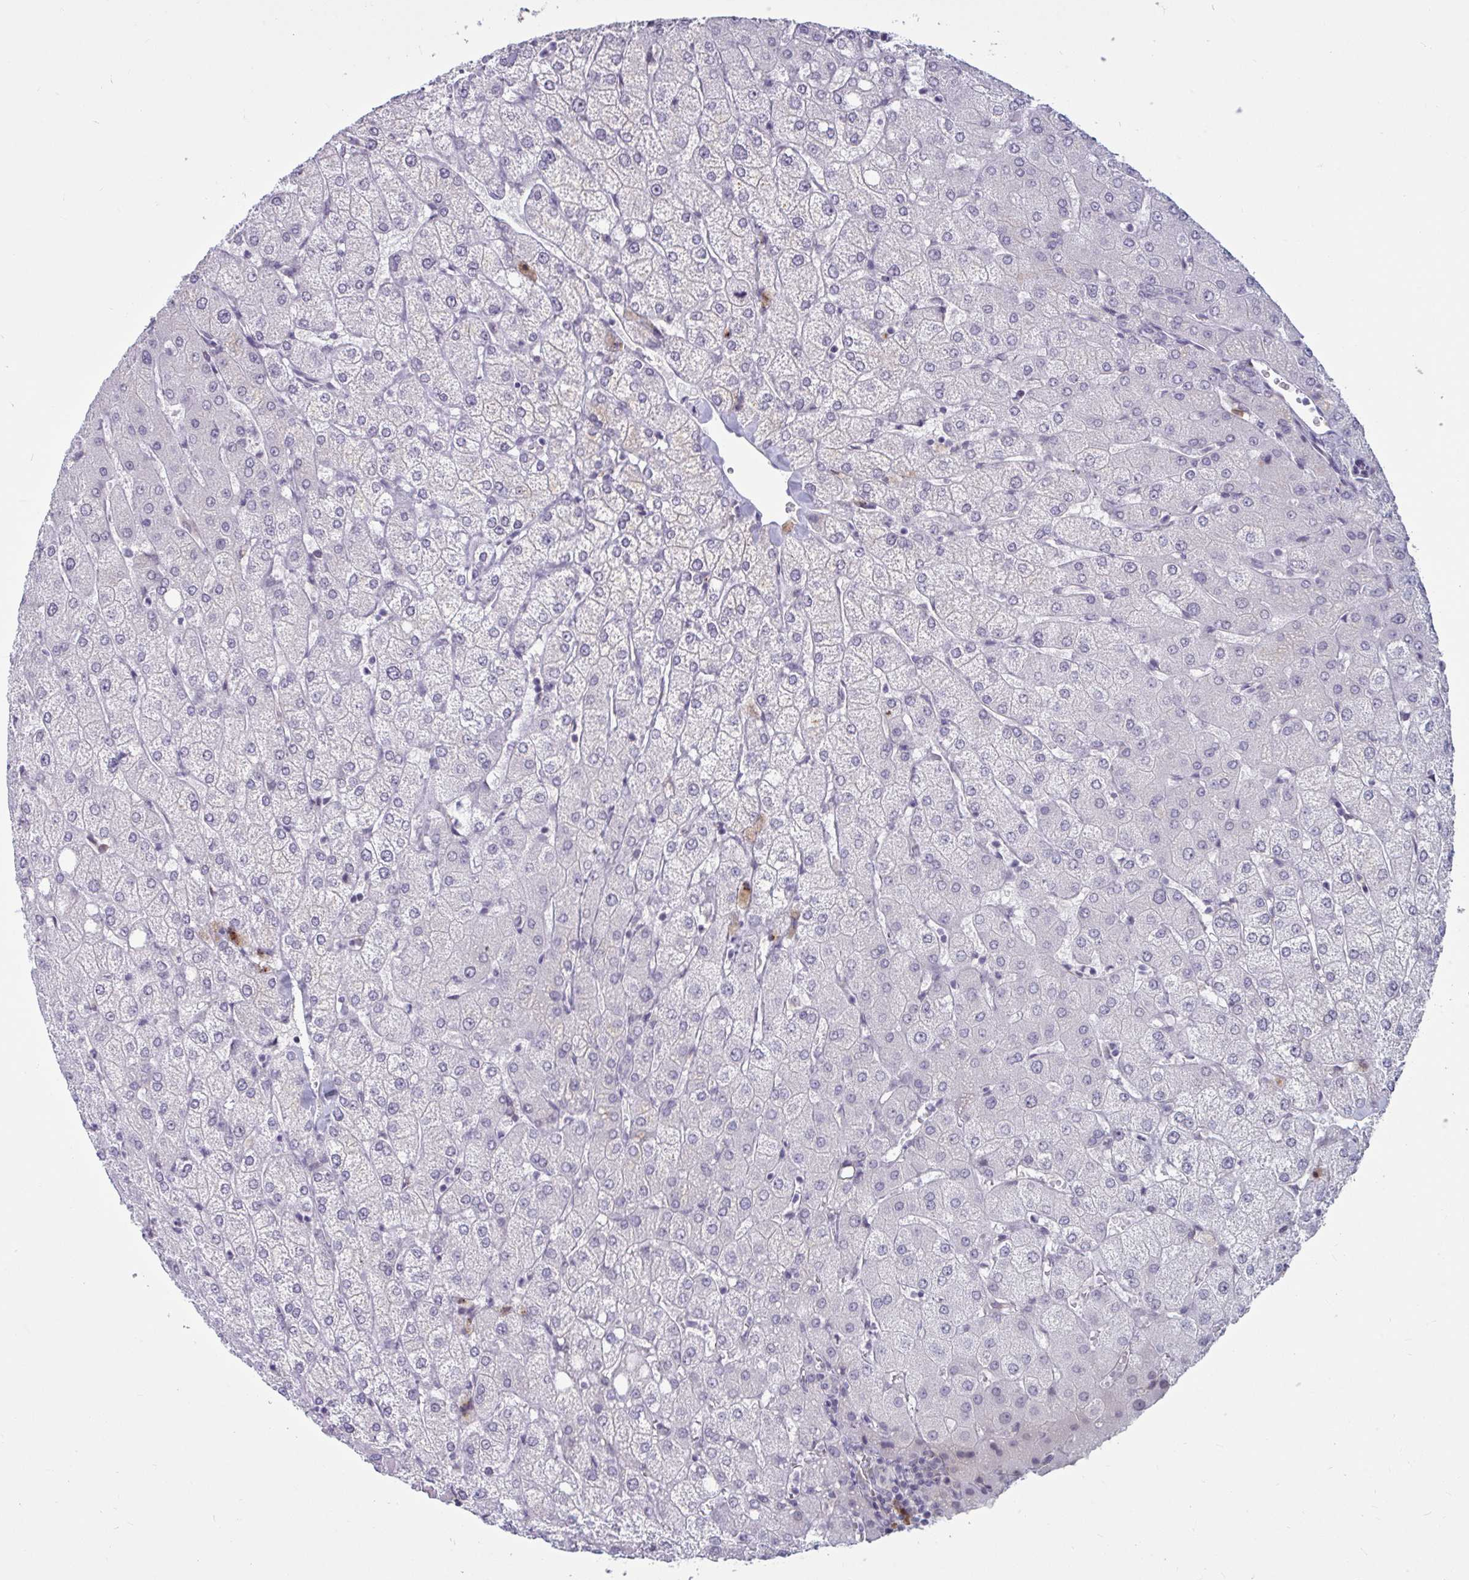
{"staining": {"intensity": "negative", "quantity": "none", "location": "none"}, "tissue": "liver", "cell_type": "Cholangiocytes", "image_type": "normal", "snomed": [{"axis": "morphology", "description": "Normal tissue, NOS"}, {"axis": "topography", "description": "Liver"}], "caption": "High power microscopy micrograph of an IHC histopathology image of benign liver, revealing no significant expression in cholangiocytes.", "gene": "TBC1D4", "patient": {"sex": "female", "age": 54}}